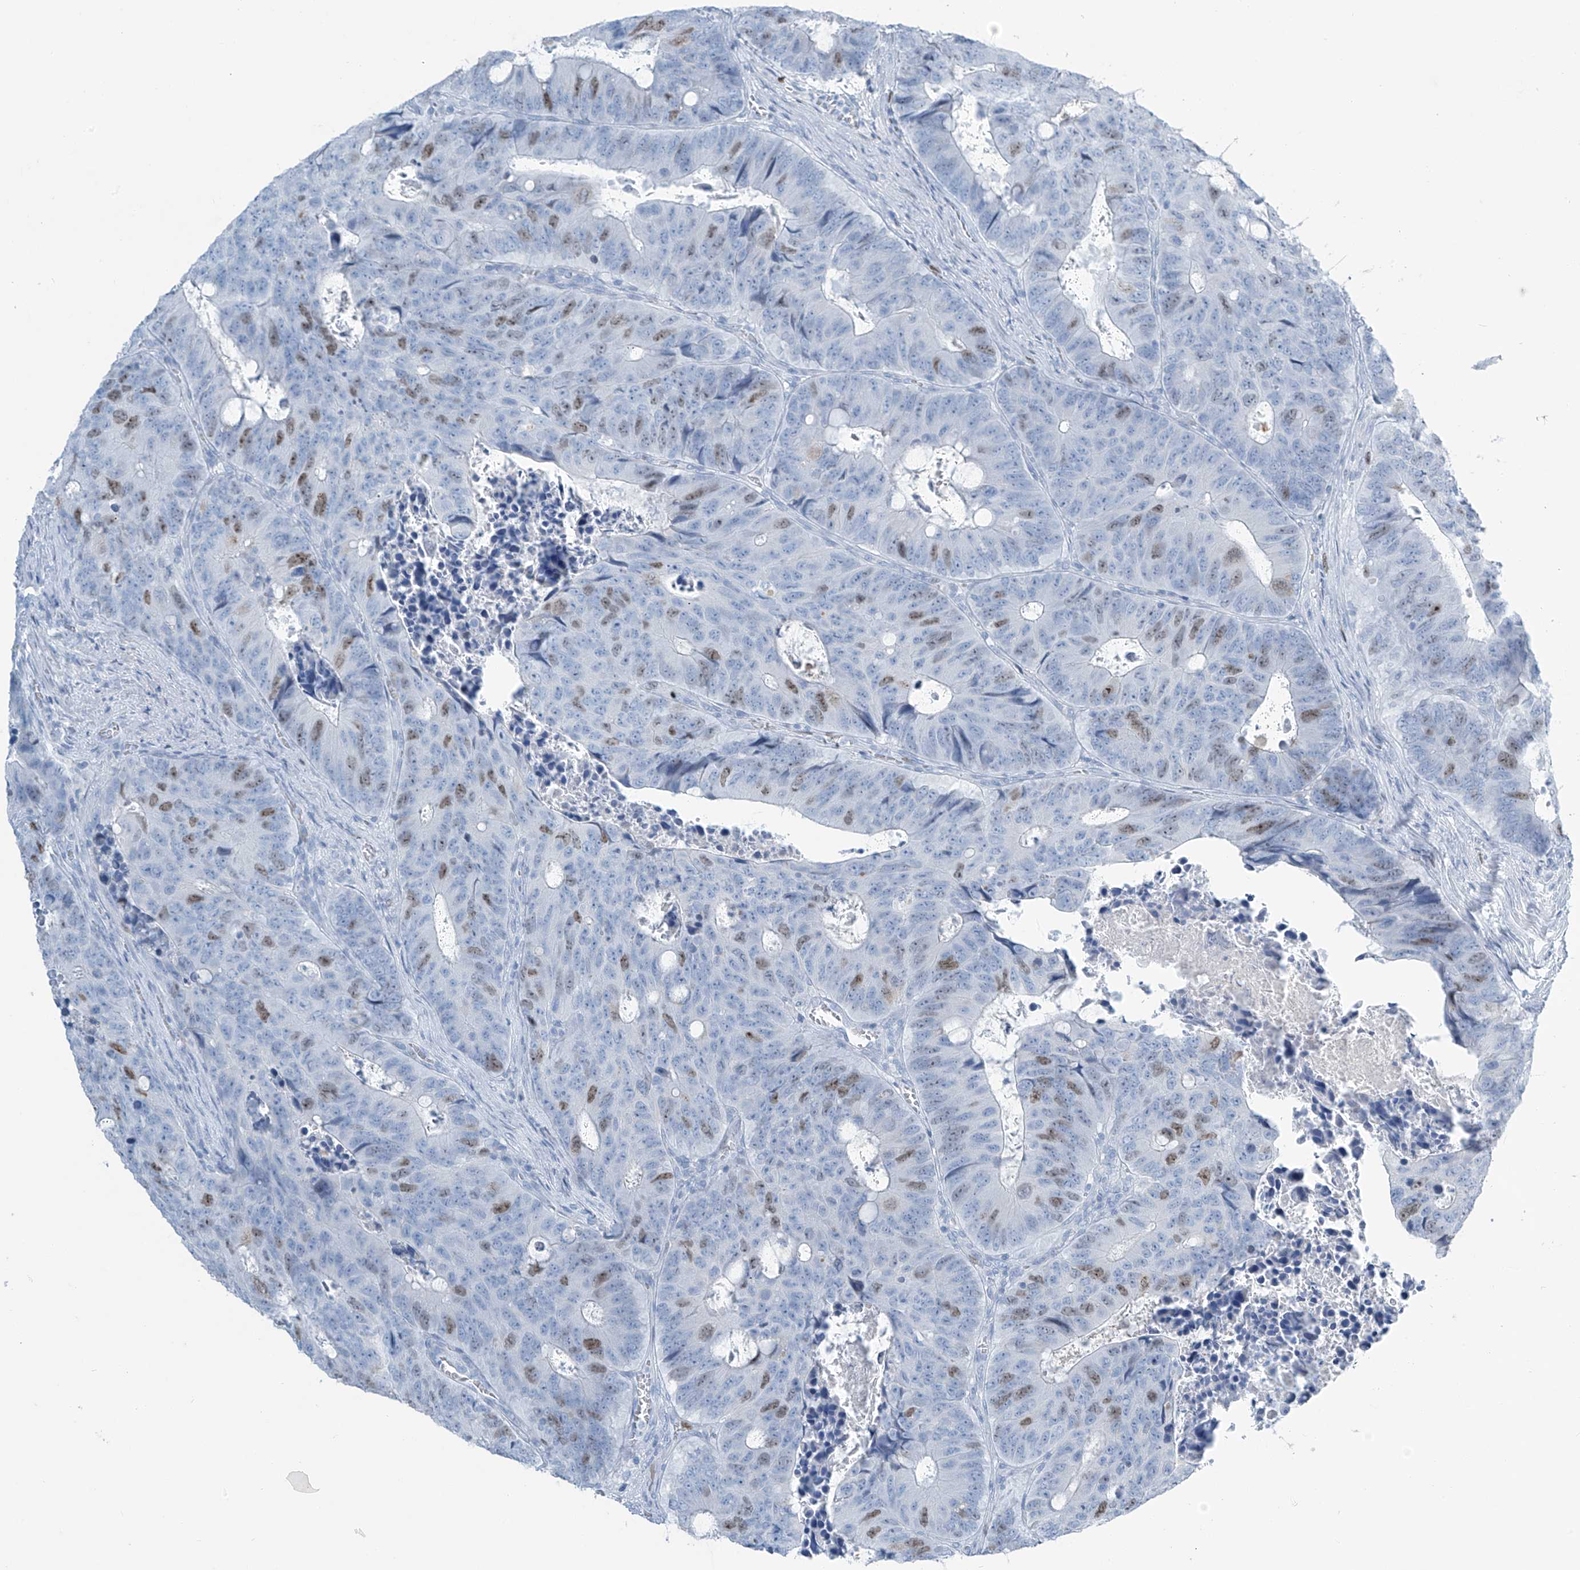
{"staining": {"intensity": "moderate", "quantity": "<25%", "location": "nuclear"}, "tissue": "colorectal cancer", "cell_type": "Tumor cells", "image_type": "cancer", "snomed": [{"axis": "morphology", "description": "Adenocarcinoma, NOS"}, {"axis": "topography", "description": "Colon"}], "caption": "Protein analysis of colorectal adenocarcinoma tissue displays moderate nuclear staining in about <25% of tumor cells. The staining is performed using DAB (3,3'-diaminobenzidine) brown chromogen to label protein expression. The nuclei are counter-stained blue using hematoxylin.", "gene": "SGO2", "patient": {"sex": "male", "age": 87}}